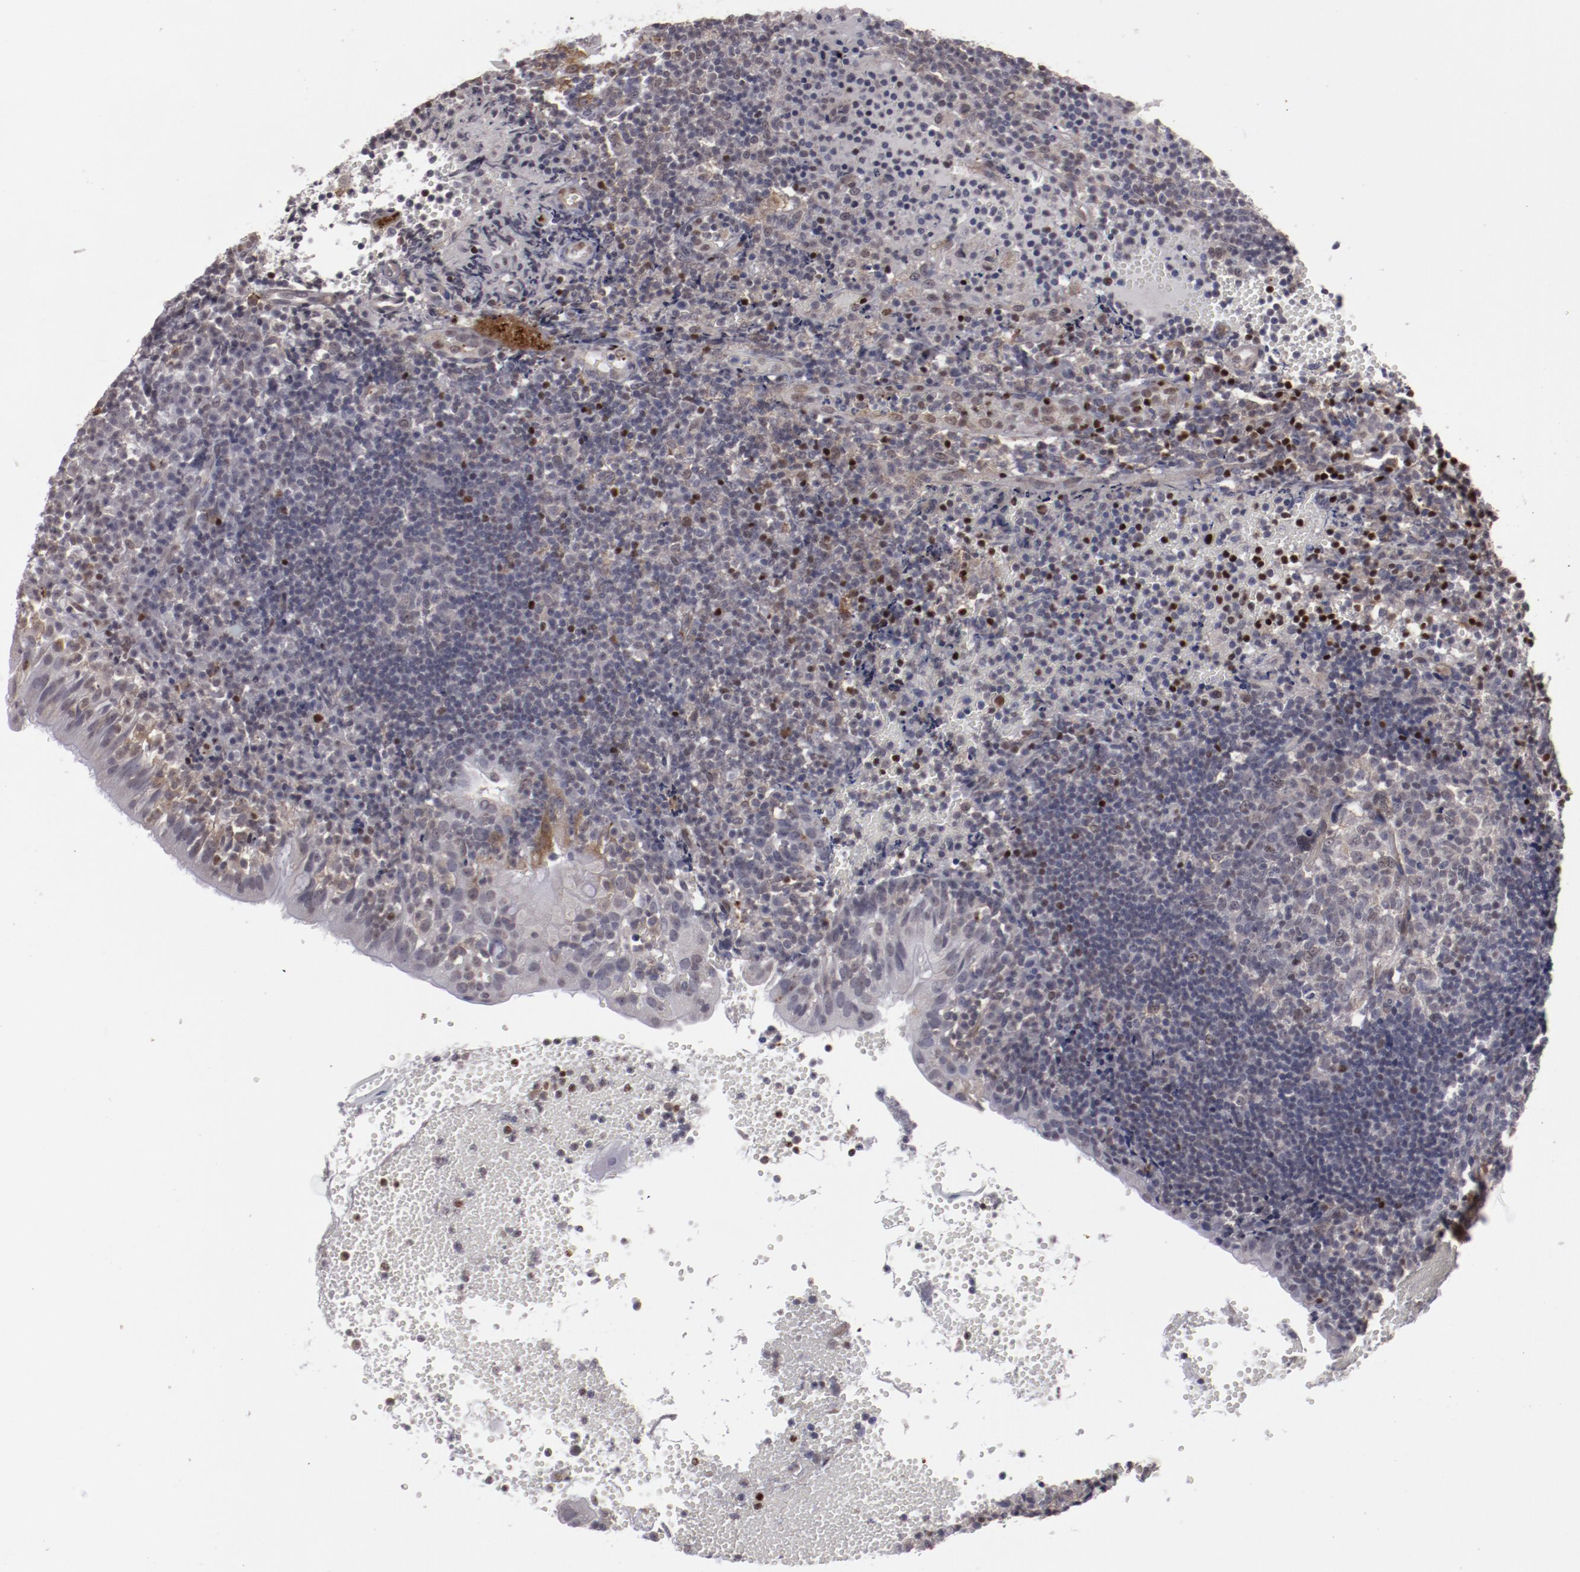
{"staining": {"intensity": "negative", "quantity": "none", "location": "none"}, "tissue": "tonsil", "cell_type": "Germinal center cells", "image_type": "normal", "snomed": [{"axis": "morphology", "description": "Normal tissue, NOS"}, {"axis": "topography", "description": "Tonsil"}], "caption": "Immunohistochemistry of benign tonsil shows no positivity in germinal center cells.", "gene": "LEF1", "patient": {"sex": "female", "age": 40}}